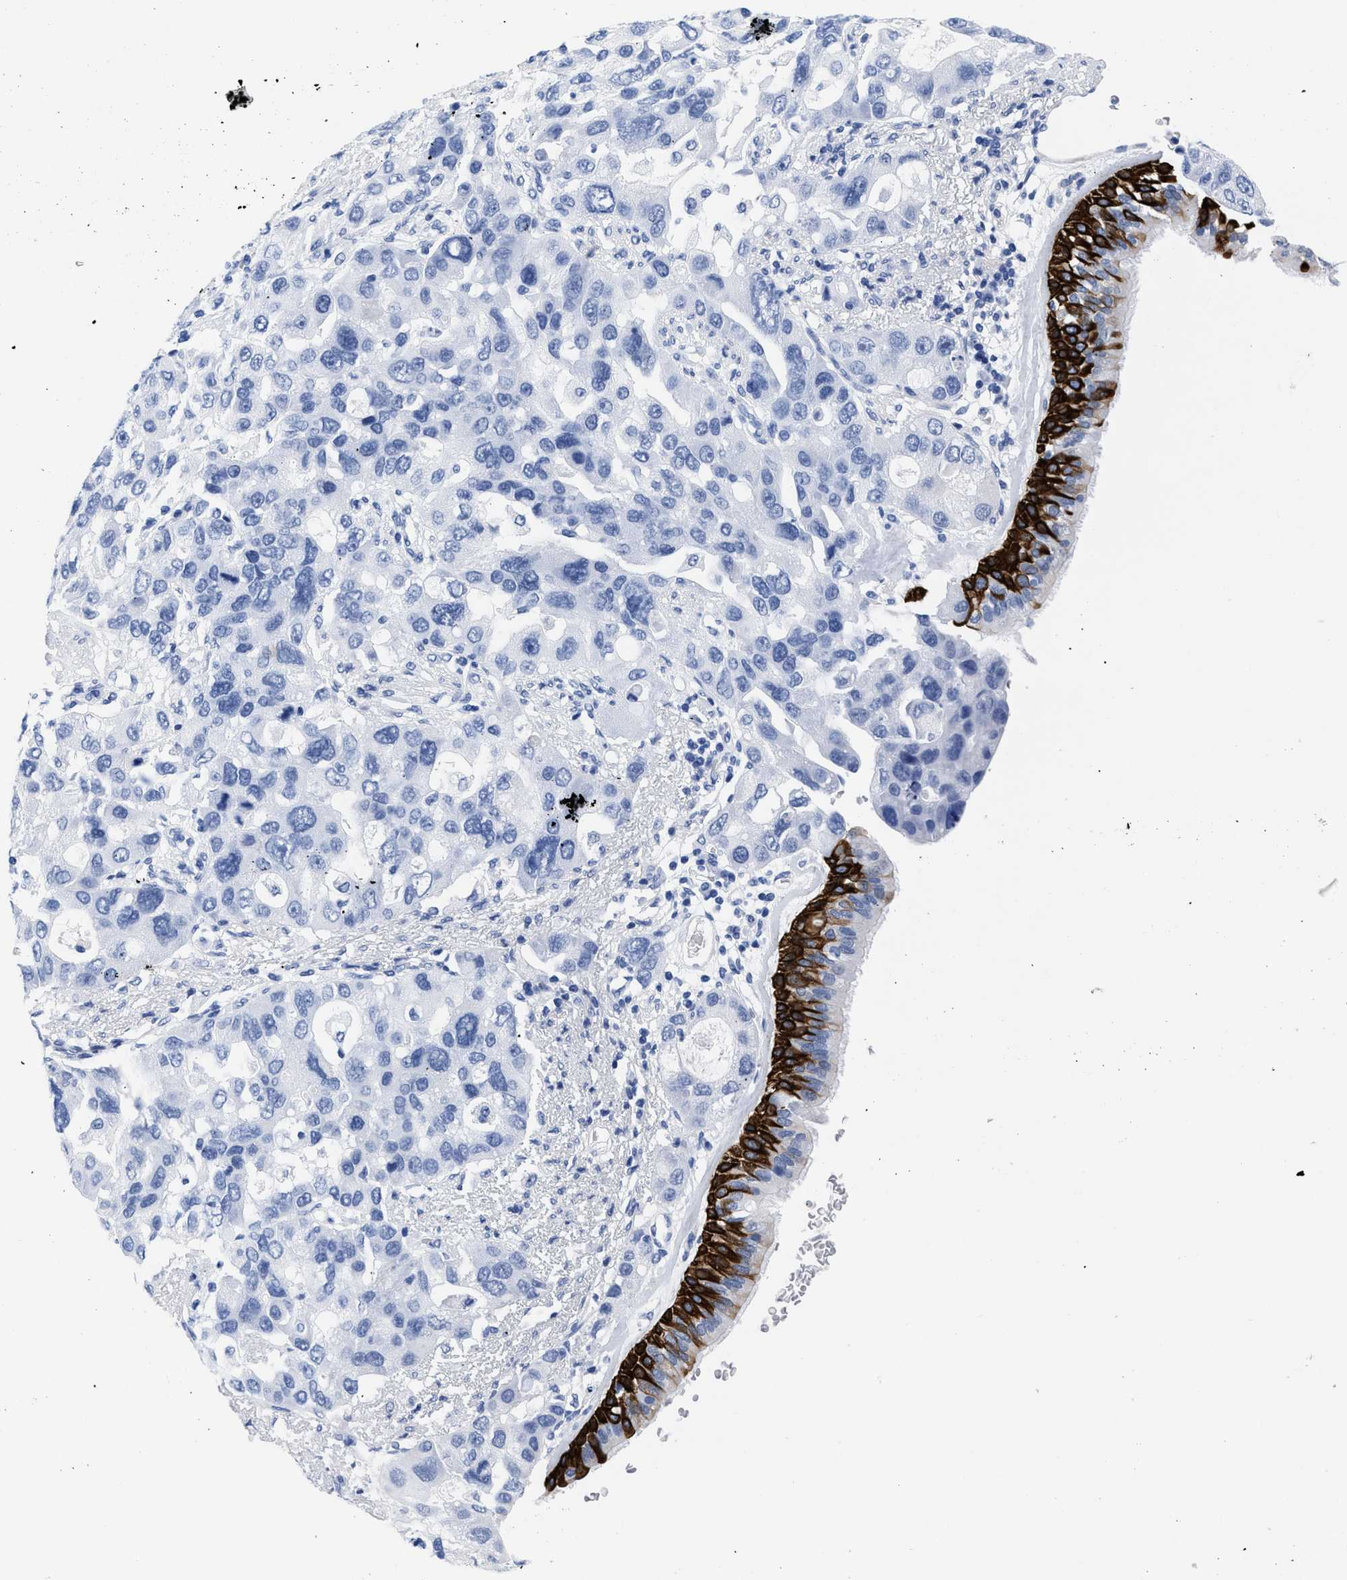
{"staining": {"intensity": "strong", "quantity": "25%-75%", "location": "cytoplasmic/membranous"}, "tissue": "bronchus", "cell_type": "Respiratory epithelial cells", "image_type": "normal", "snomed": [{"axis": "morphology", "description": "Normal tissue, NOS"}, {"axis": "morphology", "description": "Adenocarcinoma, NOS"}, {"axis": "morphology", "description": "Adenocarcinoma, metastatic, NOS"}, {"axis": "topography", "description": "Lymph node"}, {"axis": "topography", "description": "Bronchus"}, {"axis": "topography", "description": "Lung"}], "caption": "Bronchus was stained to show a protein in brown. There is high levels of strong cytoplasmic/membranous staining in about 25%-75% of respiratory epithelial cells. The protein is shown in brown color, while the nuclei are stained blue.", "gene": "DUSP26", "patient": {"sex": "female", "age": 54}}